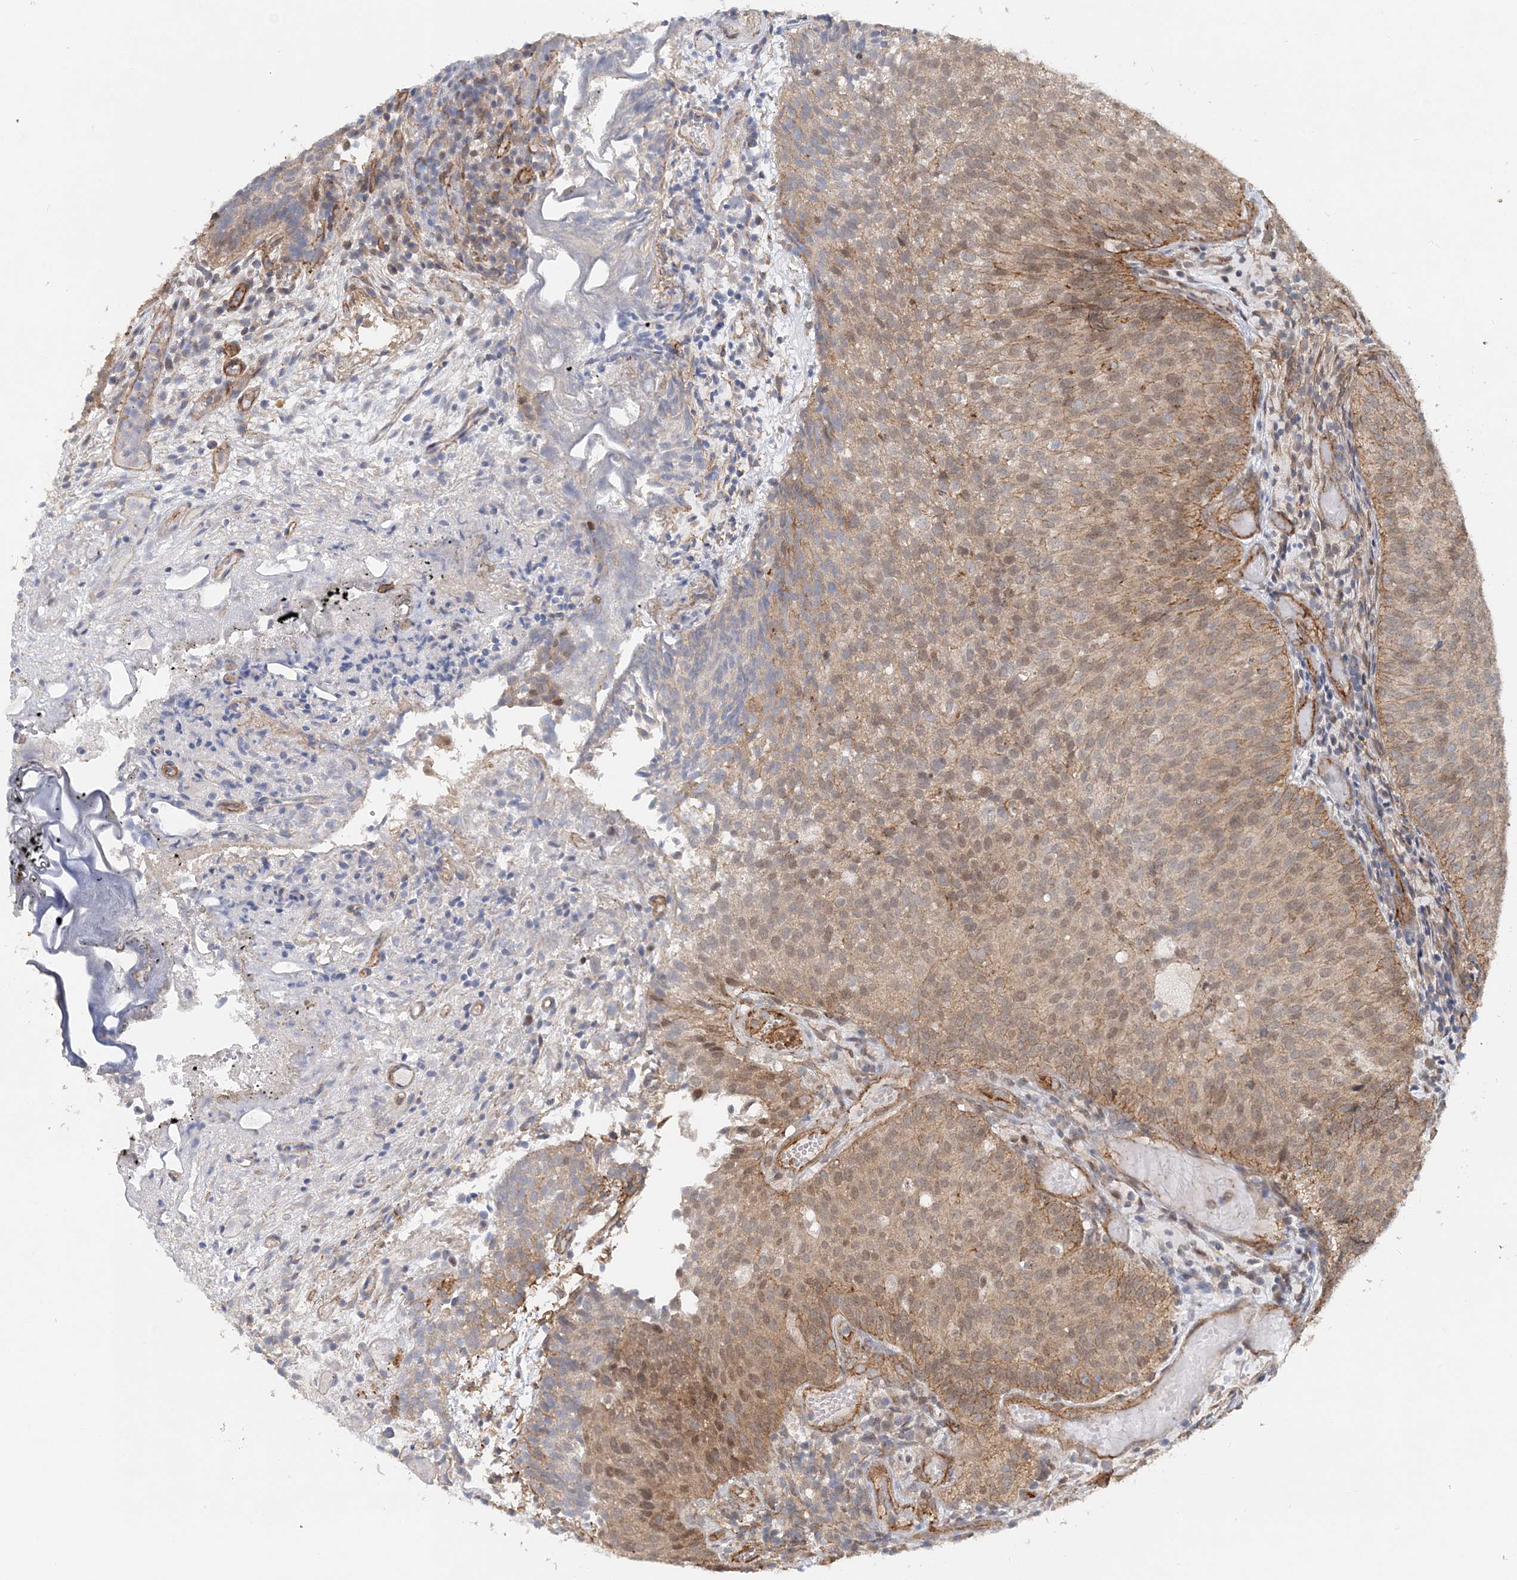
{"staining": {"intensity": "weak", "quantity": "25%-75%", "location": "cytoplasmic/membranous,nuclear"}, "tissue": "urothelial cancer", "cell_type": "Tumor cells", "image_type": "cancer", "snomed": [{"axis": "morphology", "description": "Urothelial carcinoma, Low grade"}, {"axis": "topography", "description": "Urinary bladder"}], "caption": "Urothelial cancer stained with a protein marker exhibits weak staining in tumor cells.", "gene": "MAT2B", "patient": {"sex": "male", "age": 86}}